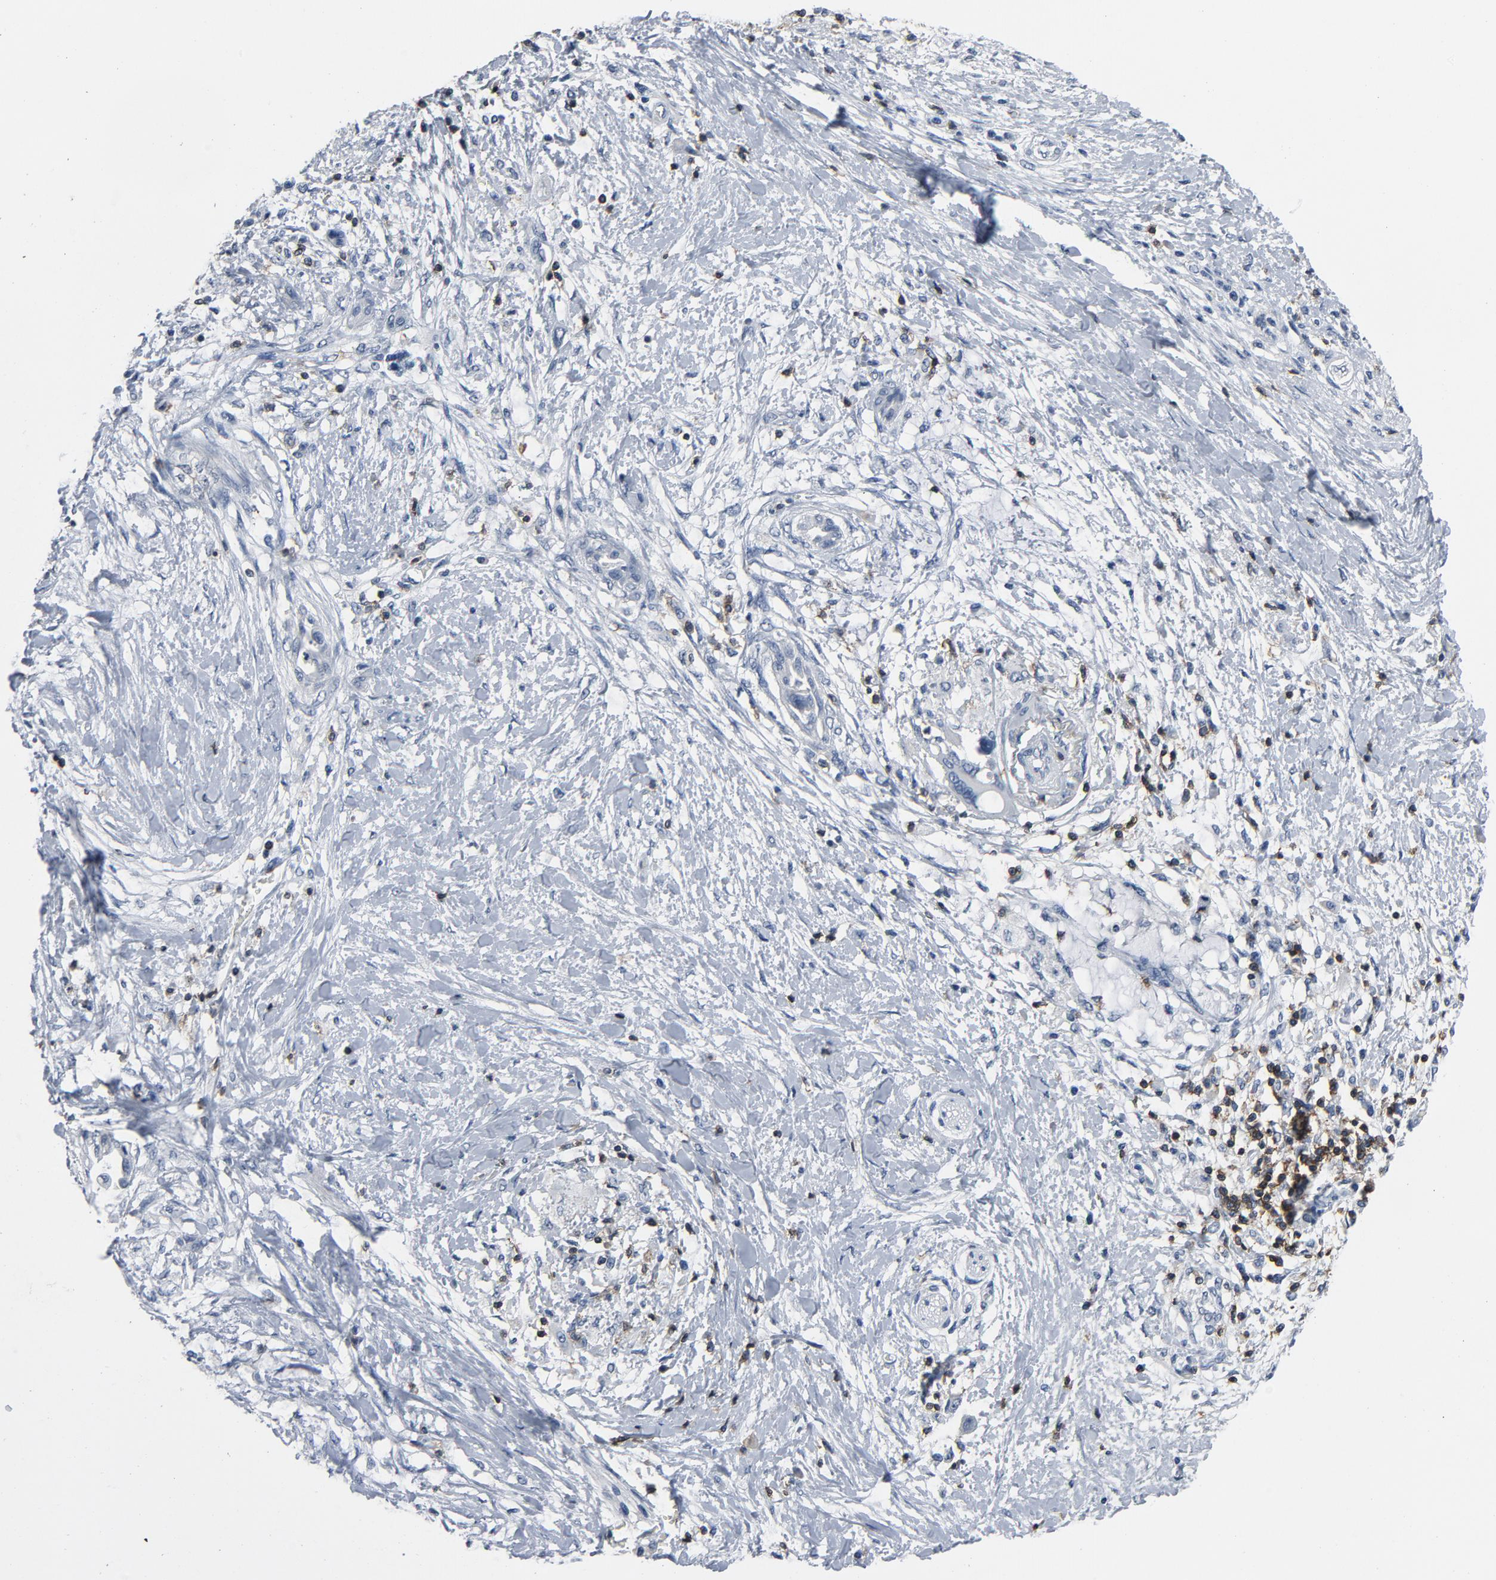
{"staining": {"intensity": "negative", "quantity": "none", "location": "none"}, "tissue": "pancreatic cancer", "cell_type": "Tumor cells", "image_type": "cancer", "snomed": [{"axis": "morphology", "description": "Adenocarcinoma, NOS"}, {"axis": "topography", "description": "Pancreas"}], "caption": "This is a photomicrograph of immunohistochemistry (IHC) staining of pancreatic adenocarcinoma, which shows no expression in tumor cells.", "gene": "LCK", "patient": {"sex": "female", "age": 64}}